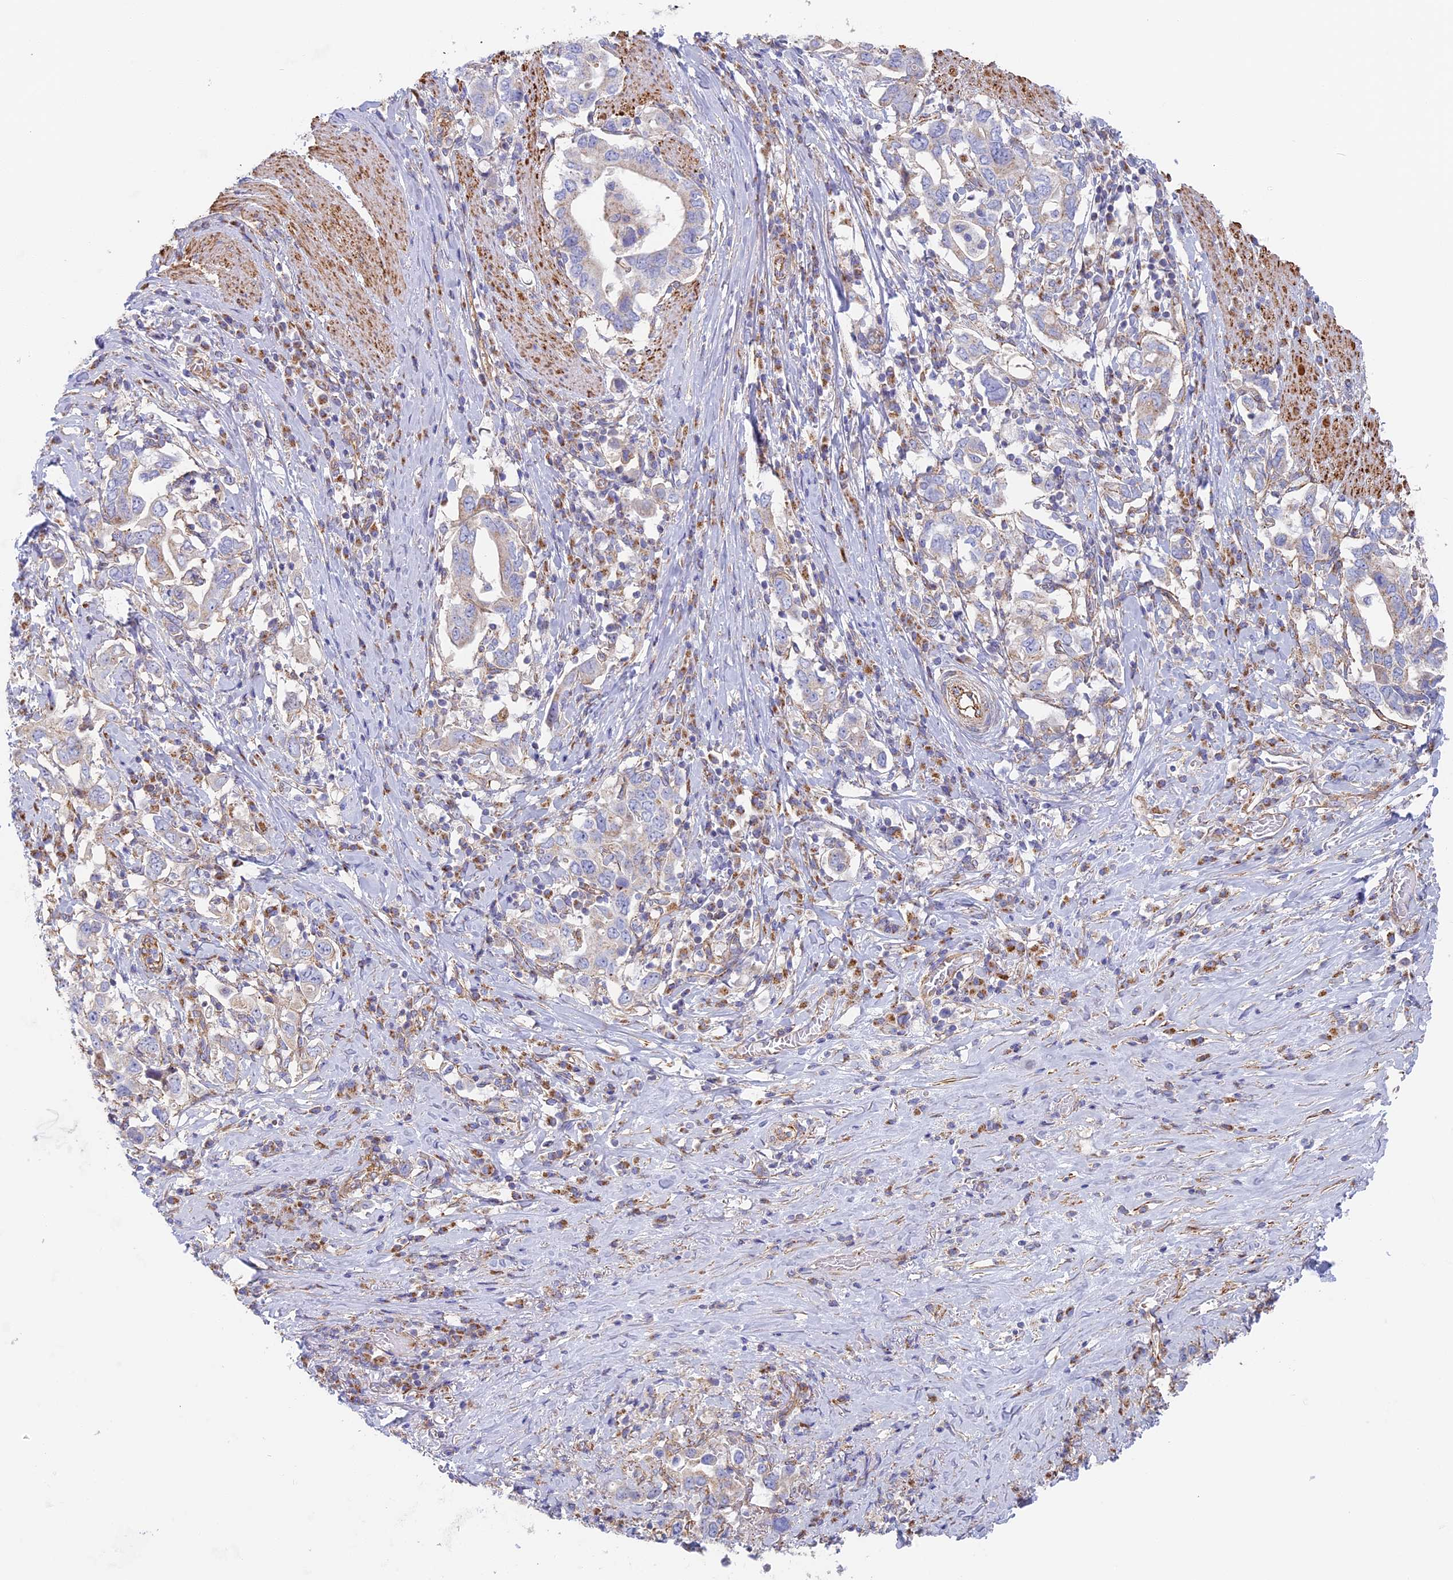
{"staining": {"intensity": "negative", "quantity": "none", "location": "none"}, "tissue": "stomach cancer", "cell_type": "Tumor cells", "image_type": "cancer", "snomed": [{"axis": "morphology", "description": "Adenocarcinoma, NOS"}, {"axis": "topography", "description": "Stomach, upper"}, {"axis": "topography", "description": "Stomach"}], "caption": "Adenocarcinoma (stomach) was stained to show a protein in brown. There is no significant staining in tumor cells.", "gene": "DDA1", "patient": {"sex": "male", "age": 62}}